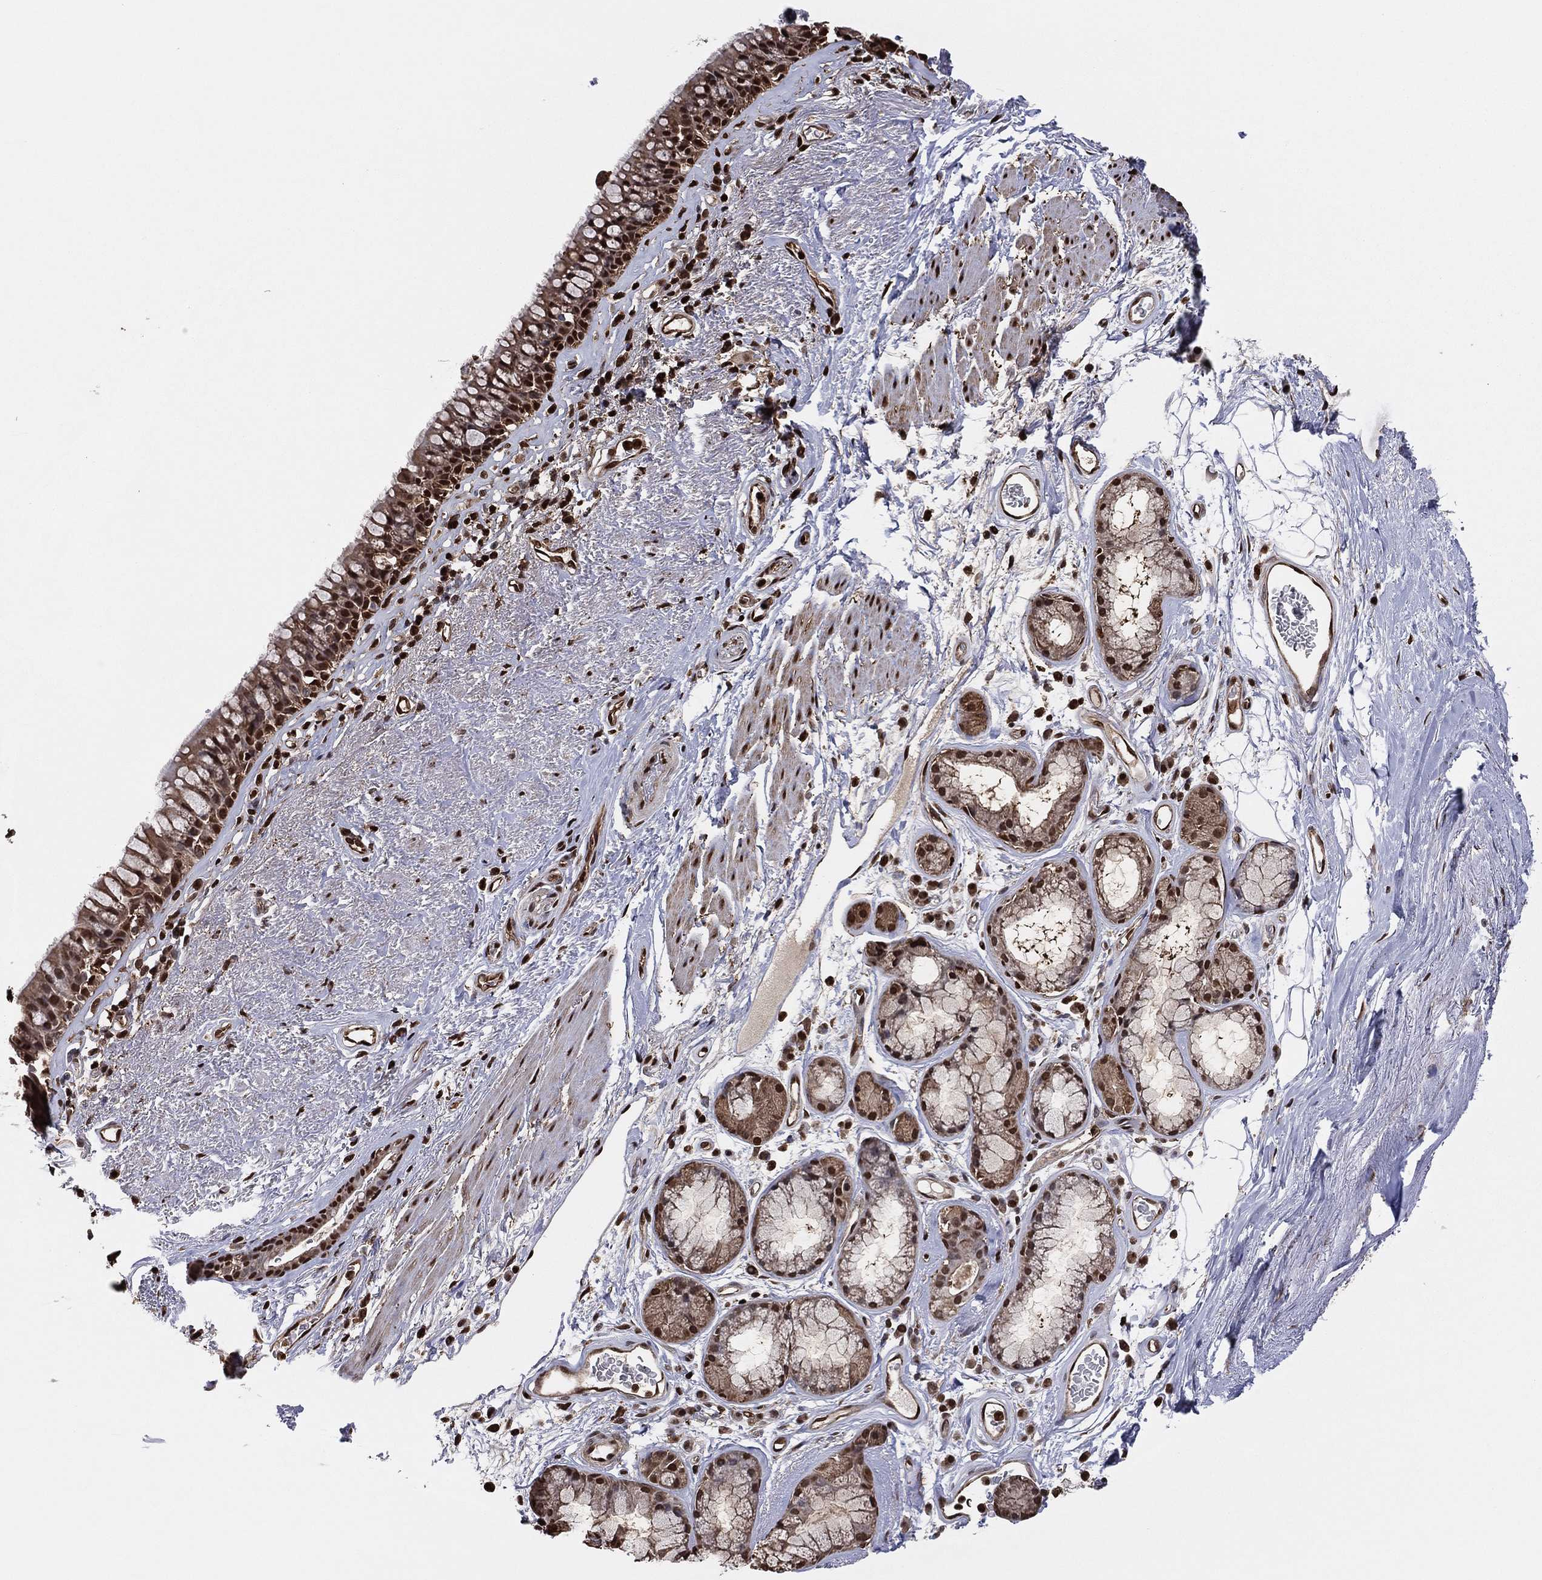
{"staining": {"intensity": "strong", "quantity": "25%-75%", "location": "nuclear"}, "tissue": "bronchus", "cell_type": "Respiratory epithelial cells", "image_type": "normal", "snomed": [{"axis": "morphology", "description": "Normal tissue, NOS"}, {"axis": "topography", "description": "Bronchus"}], "caption": "Immunohistochemical staining of normal bronchus reveals strong nuclear protein positivity in approximately 25%-75% of respiratory epithelial cells. The staining was performed using DAB, with brown indicating positive protein expression. Nuclei are stained blue with hematoxylin.", "gene": "GAPDH", "patient": {"sex": "male", "age": 82}}